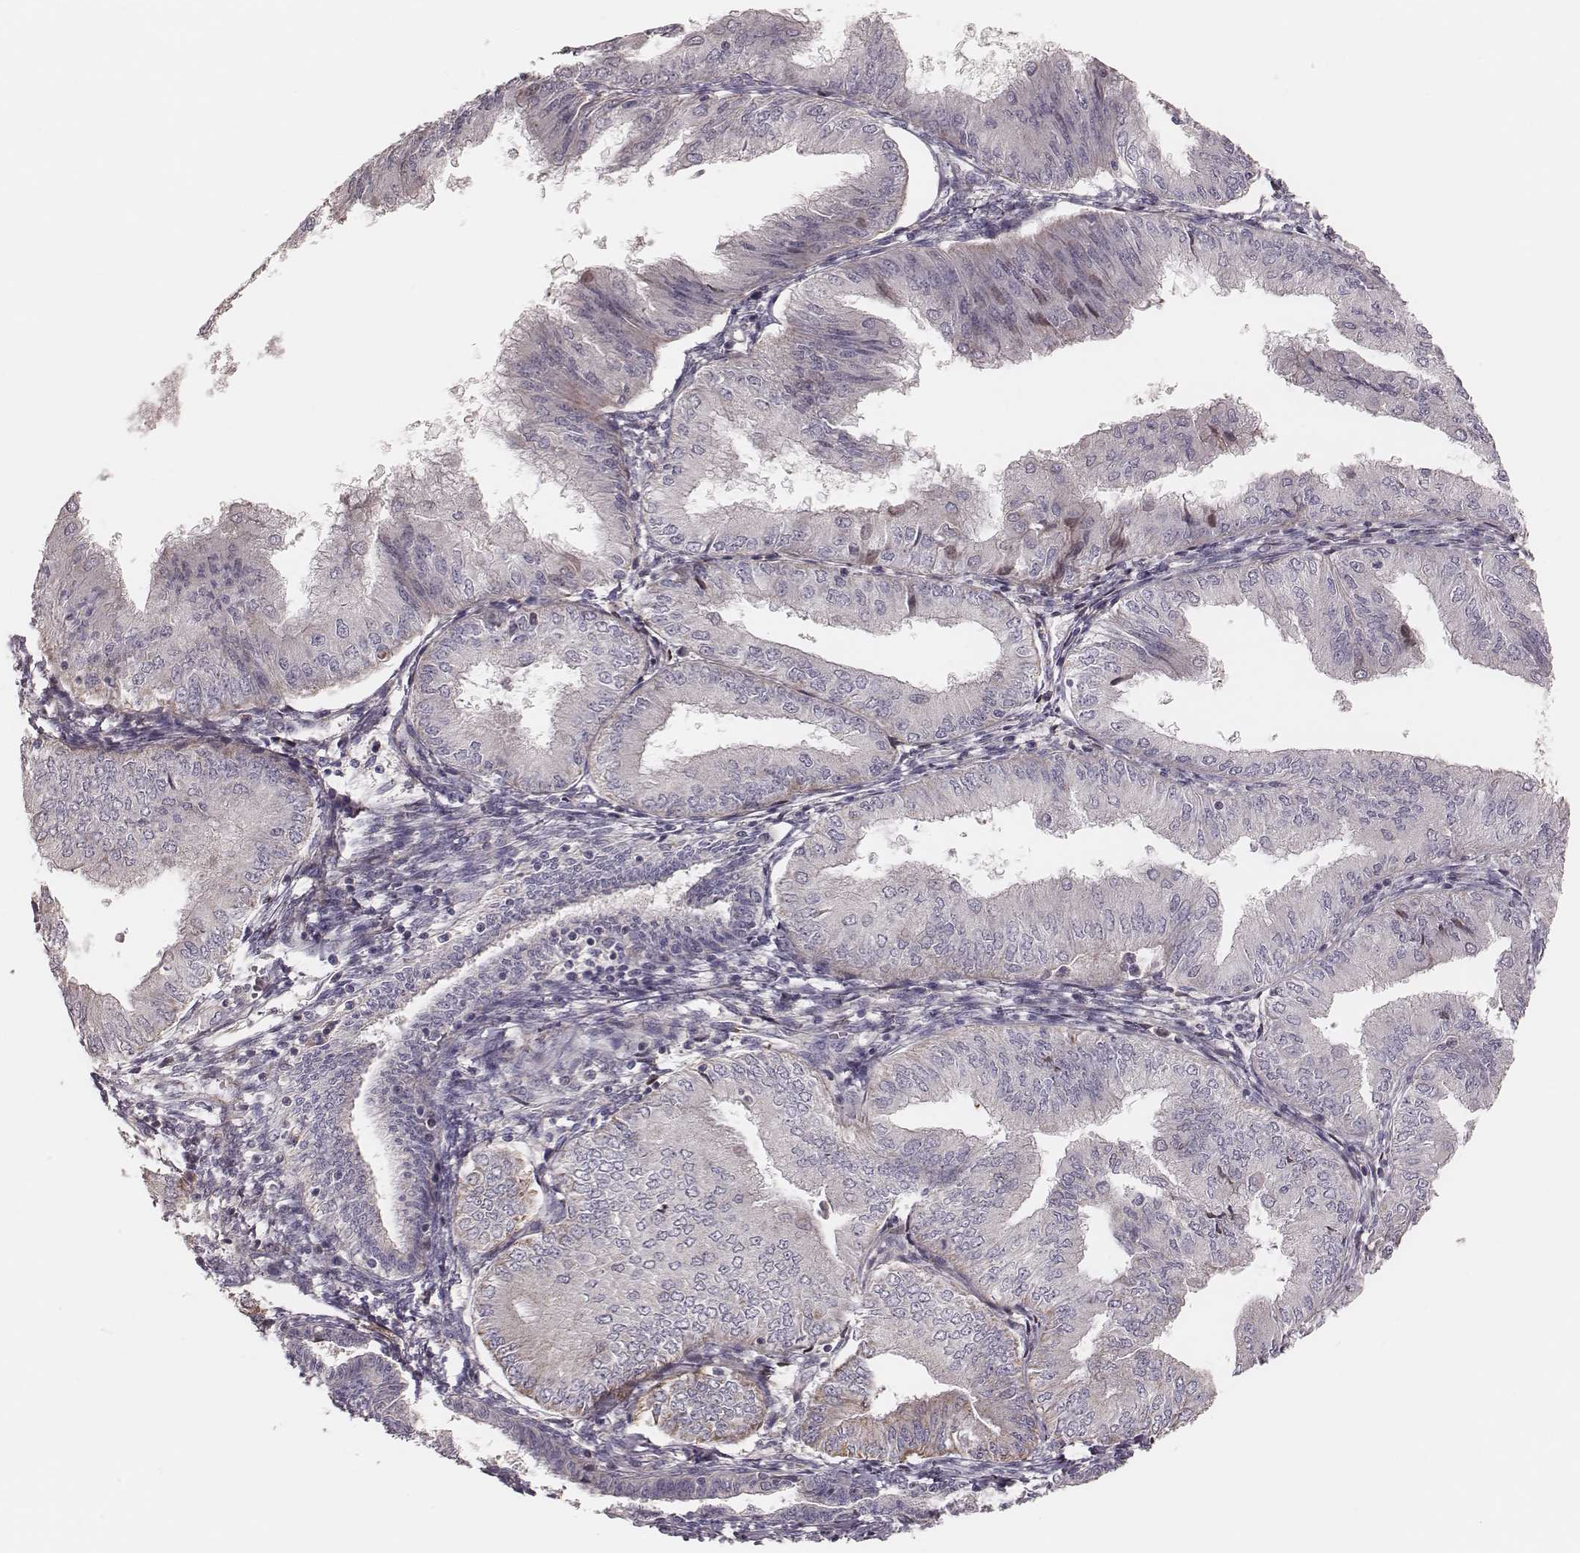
{"staining": {"intensity": "weak", "quantity": "<25%", "location": "cytoplasmic/membranous"}, "tissue": "endometrial cancer", "cell_type": "Tumor cells", "image_type": "cancer", "snomed": [{"axis": "morphology", "description": "Adenocarcinoma, NOS"}, {"axis": "topography", "description": "Endometrium"}], "caption": "Micrograph shows no significant protein staining in tumor cells of endometrial adenocarcinoma.", "gene": "MRPS27", "patient": {"sex": "female", "age": 53}}